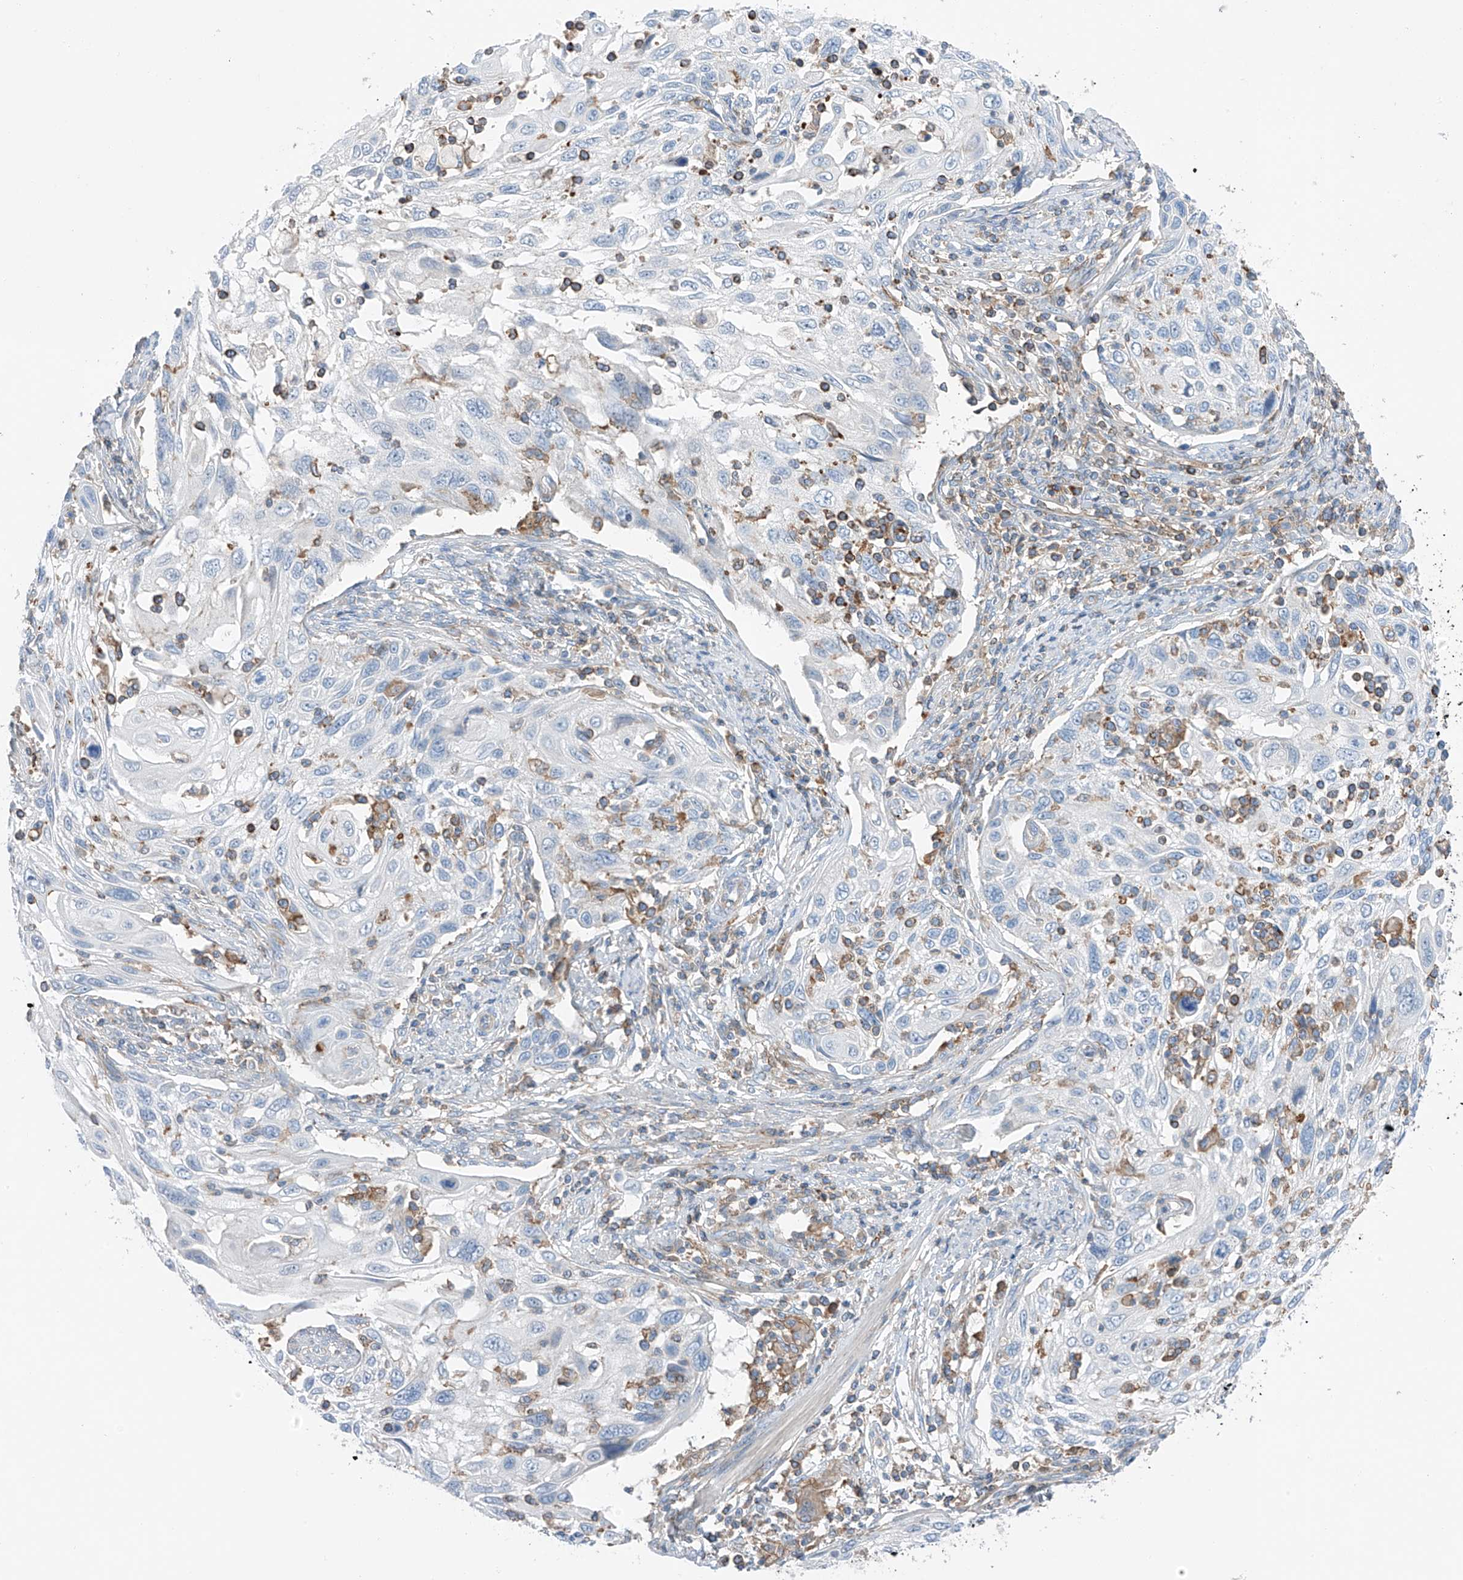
{"staining": {"intensity": "negative", "quantity": "none", "location": "none"}, "tissue": "cervical cancer", "cell_type": "Tumor cells", "image_type": "cancer", "snomed": [{"axis": "morphology", "description": "Squamous cell carcinoma, NOS"}, {"axis": "topography", "description": "Cervix"}], "caption": "A micrograph of cervical squamous cell carcinoma stained for a protein exhibits no brown staining in tumor cells.", "gene": "NALCN", "patient": {"sex": "female", "age": 70}}